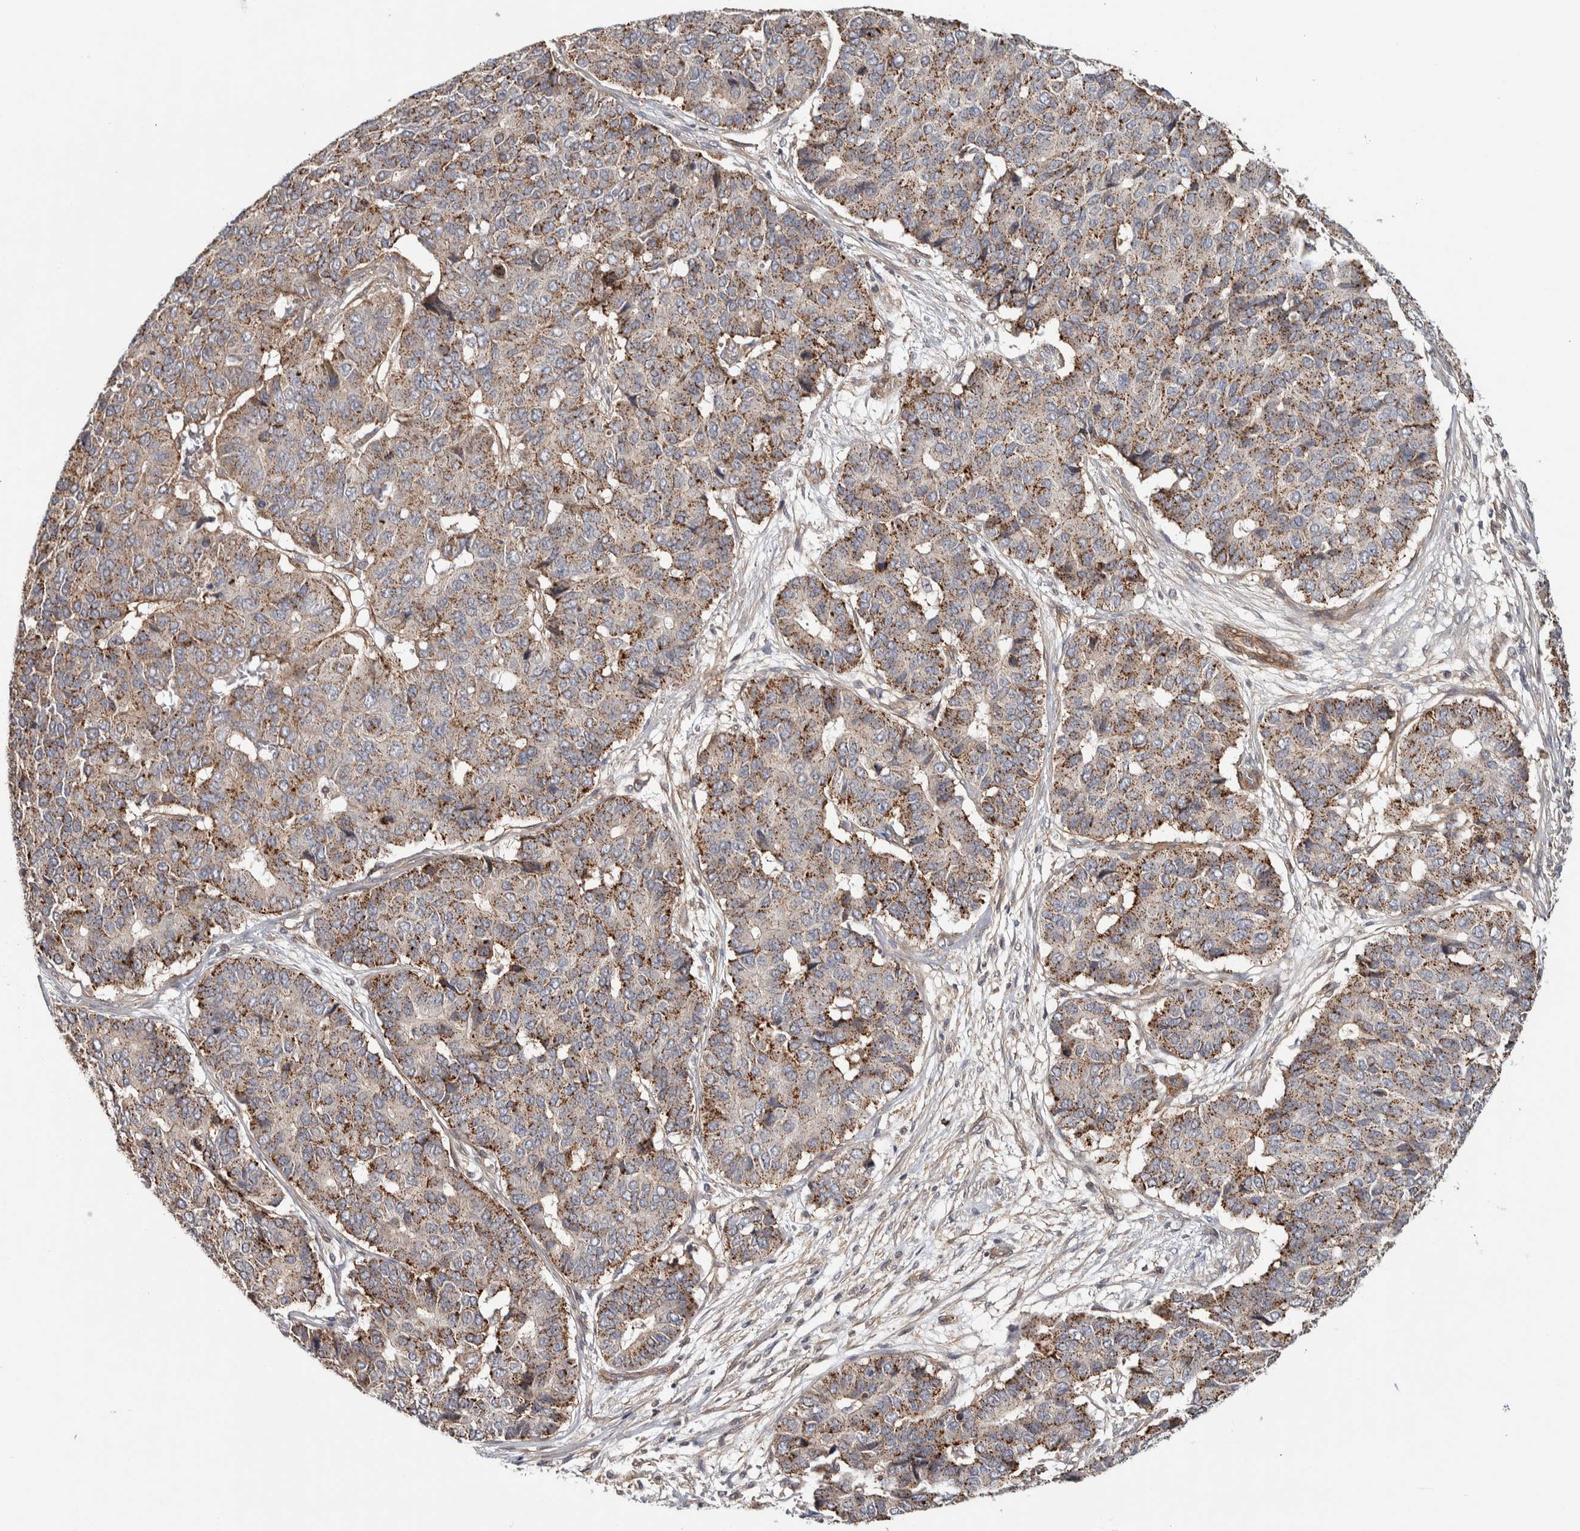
{"staining": {"intensity": "strong", "quantity": "25%-75%", "location": "cytoplasmic/membranous"}, "tissue": "pancreatic cancer", "cell_type": "Tumor cells", "image_type": "cancer", "snomed": [{"axis": "morphology", "description": "Adenocarcinoma, NOS"}, {"axis": "topography", "description": "Pancreas"}], "caption": "Human pancreatic cancer (adenocarcinoma) stained for a protein (brown) exhibits strong cytoplasmic/membranous positive expression in approximately 25%-75% of tumor cells.", "gene": "CHMP4C", "patient": {"sex": "male", "age": 50}}